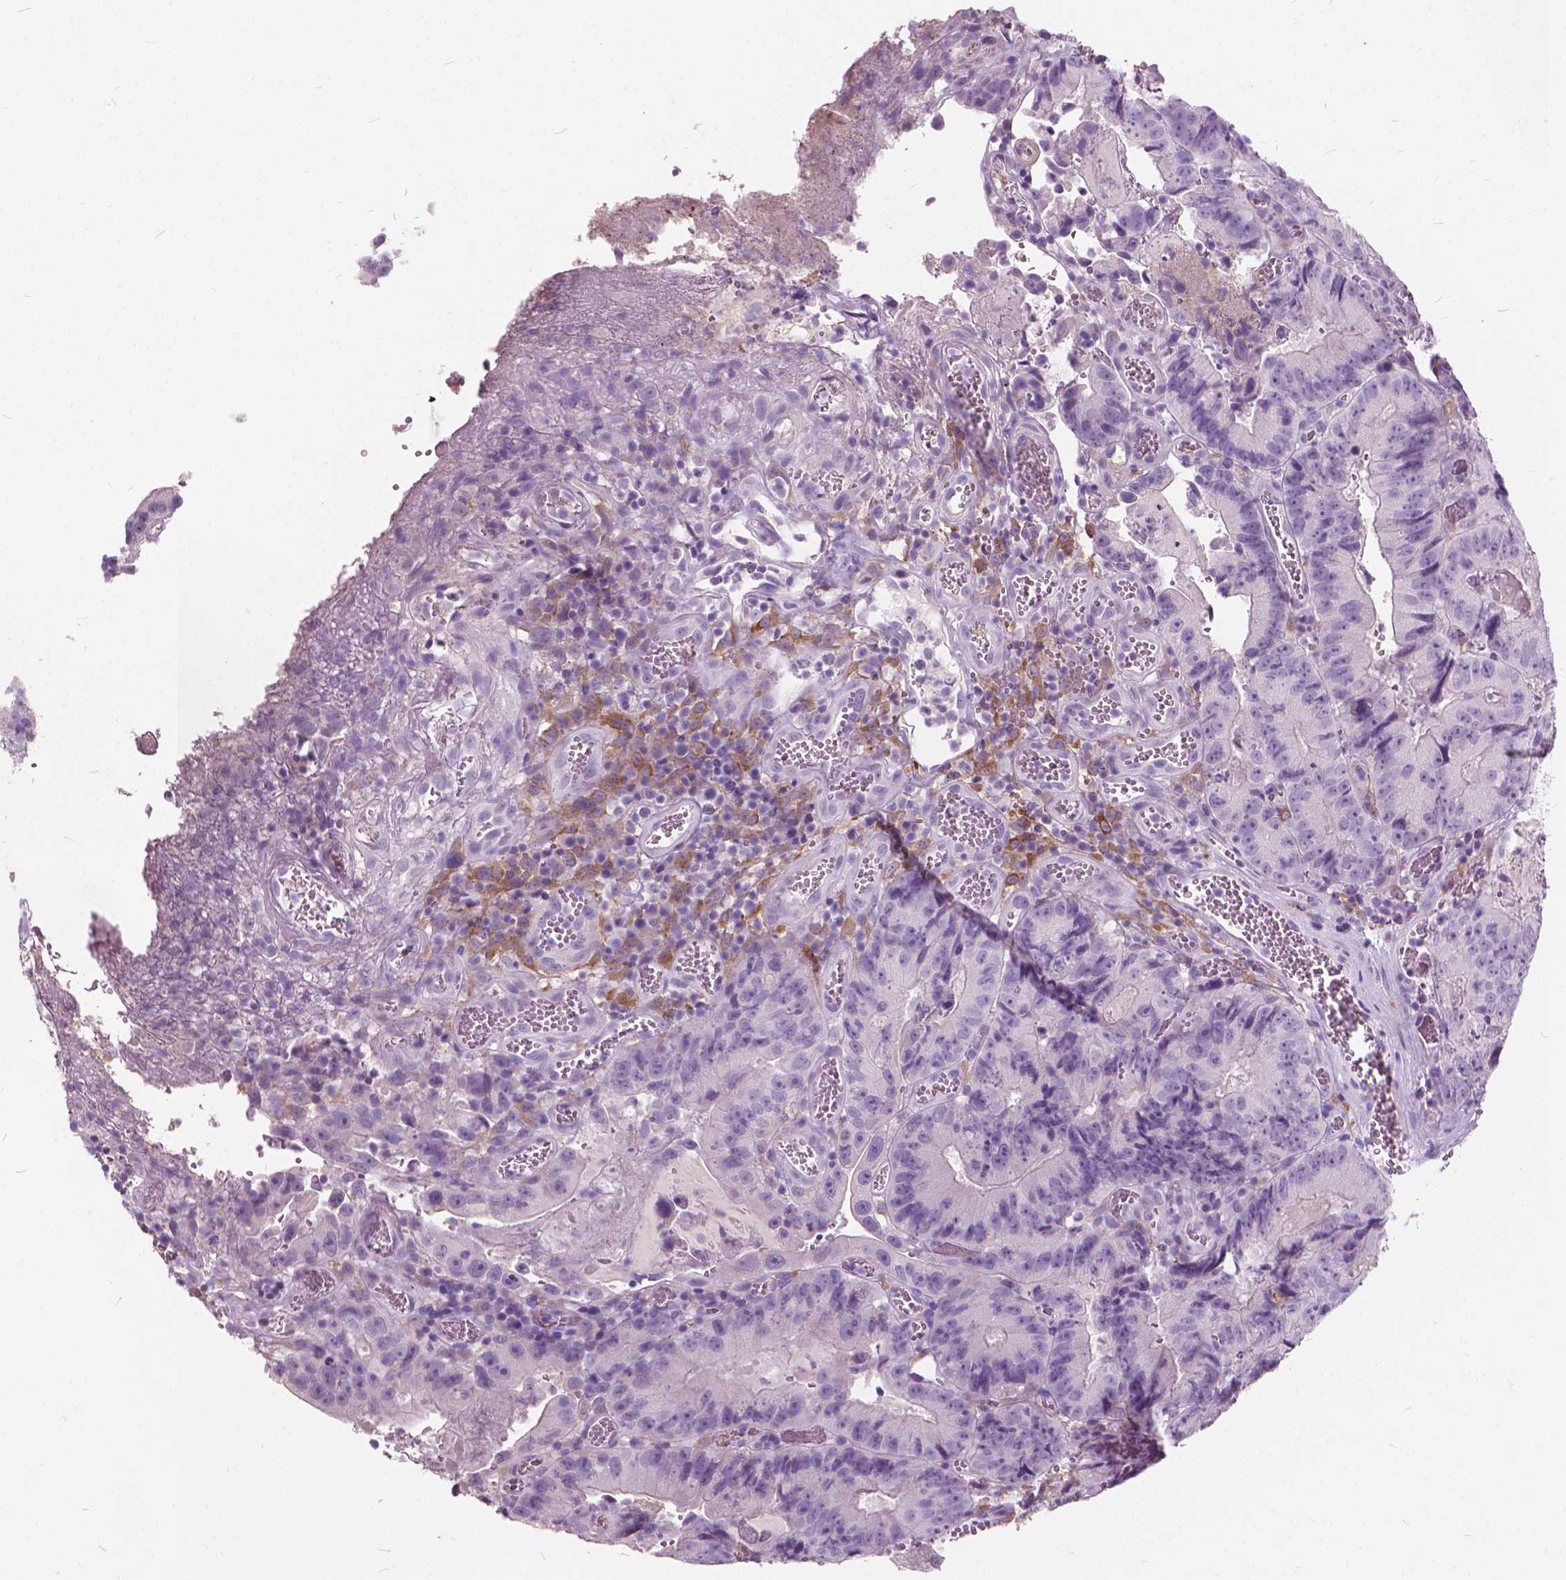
{"staining": {"intensity": "negative", "quantity": "none", "location": "none"}, "tissue": "colorectal cancer", "cell_type": "Tumor cells", "image_type": "cancer", "snomed": [{"axis": "morphology", "description": "Adenocarcinoma, NOS"}, {"axis": "topography", "description": "Colon"}], "caption": "Tumor cells show no significant positivity in colorectal adenocarcinoma.", "gene": "DNM1", "patient": {"sex": "female", "age": 86}}